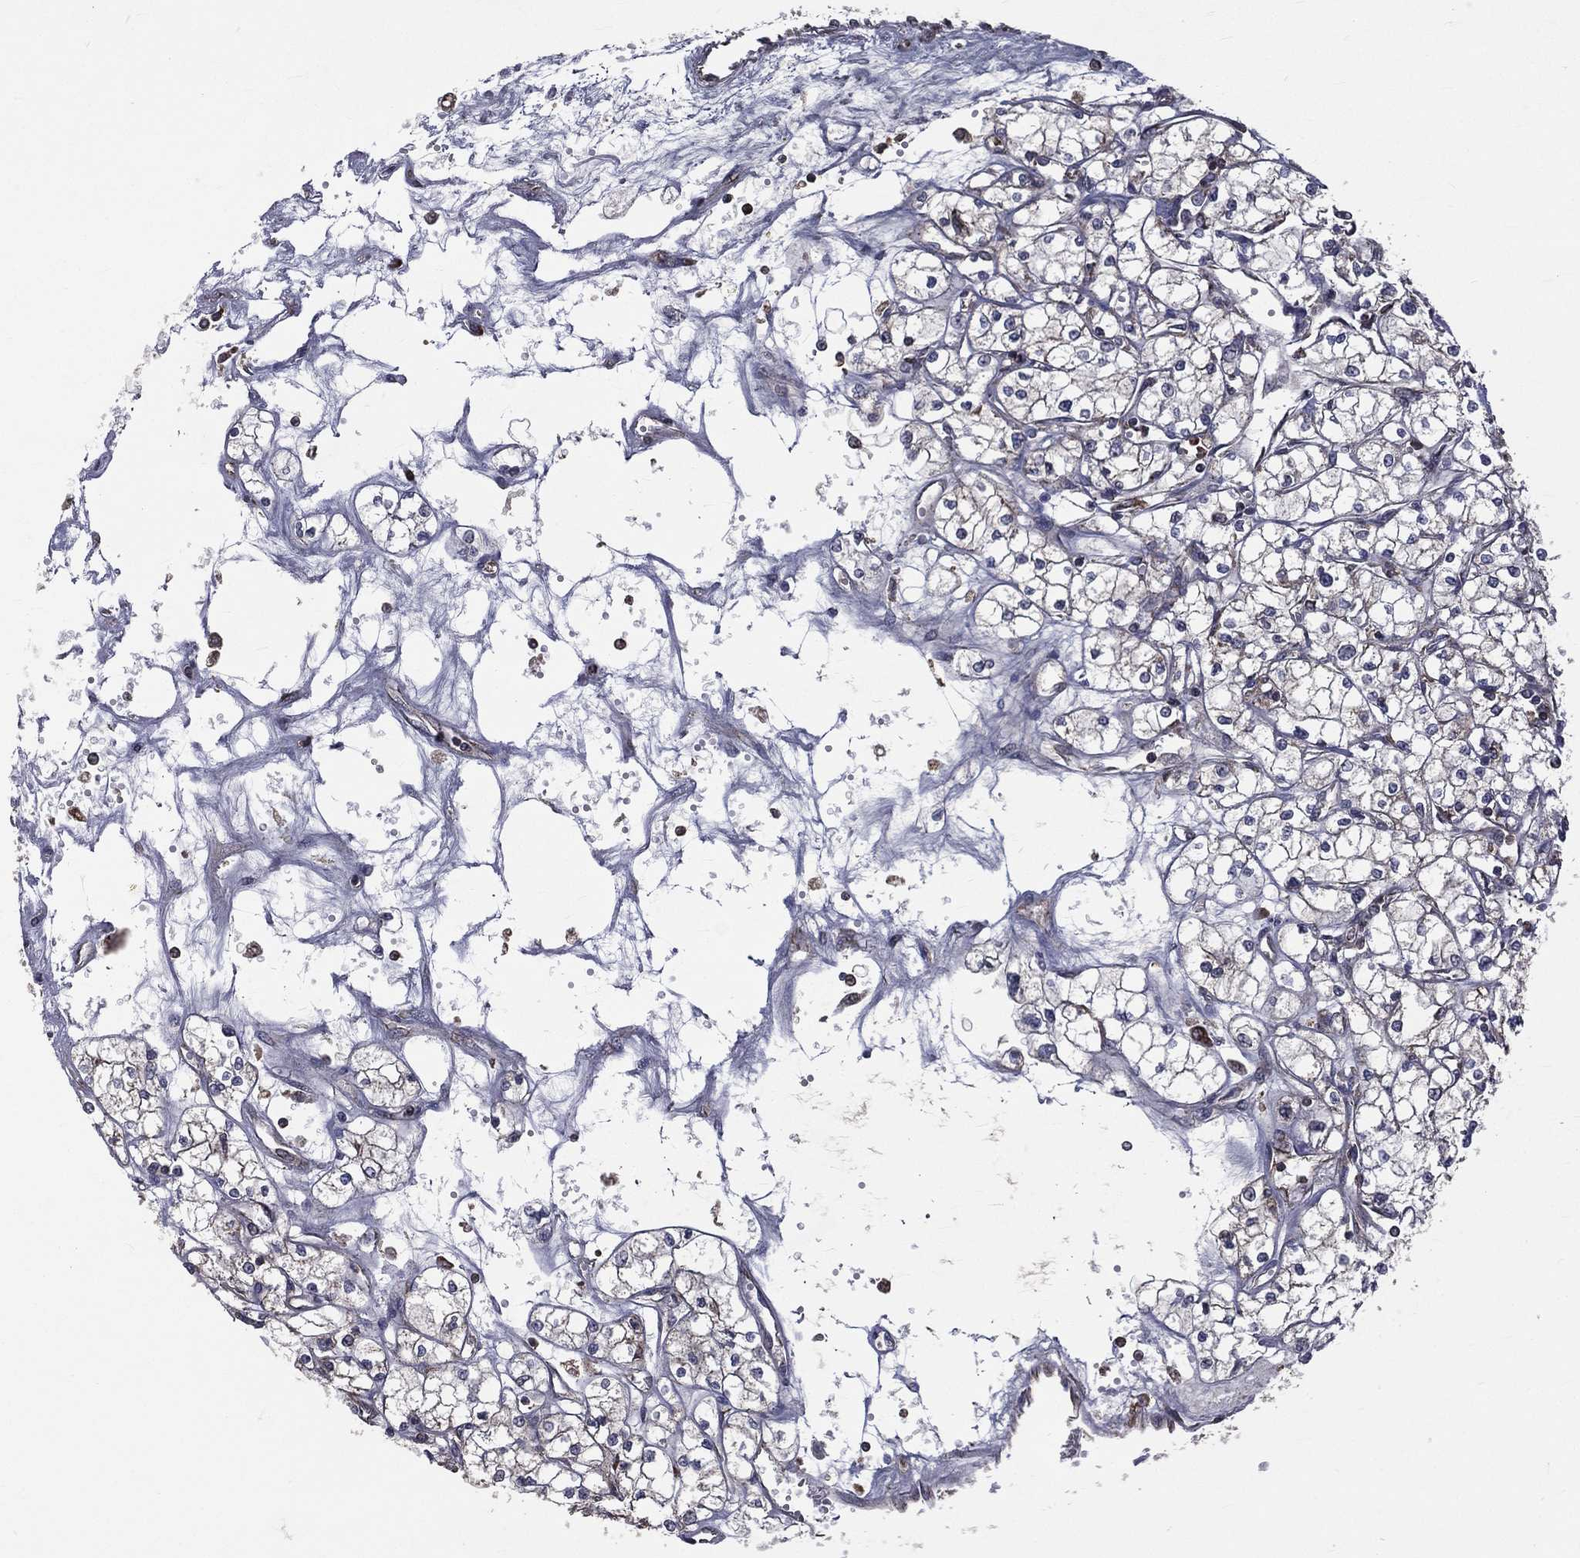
{"staining": {"intensity": "negative", "quantity": "none", "location": "none"}, "tissue": "renal cancer", "cell_type": "Tumor cells", "image_type": "cancer", "snomed": [{"axis": "morphology", "description": "Adenocarcinoma, NOS"}, {"axis": "topography", "description": "Kidney"}], "caption": "Immunohistochemistry (IHC) of human renal adenocarcinoma demonstrates no staining in tumor cells.", "gene": "OLFML1", "patient": {"sex": "male", "age": 67}}